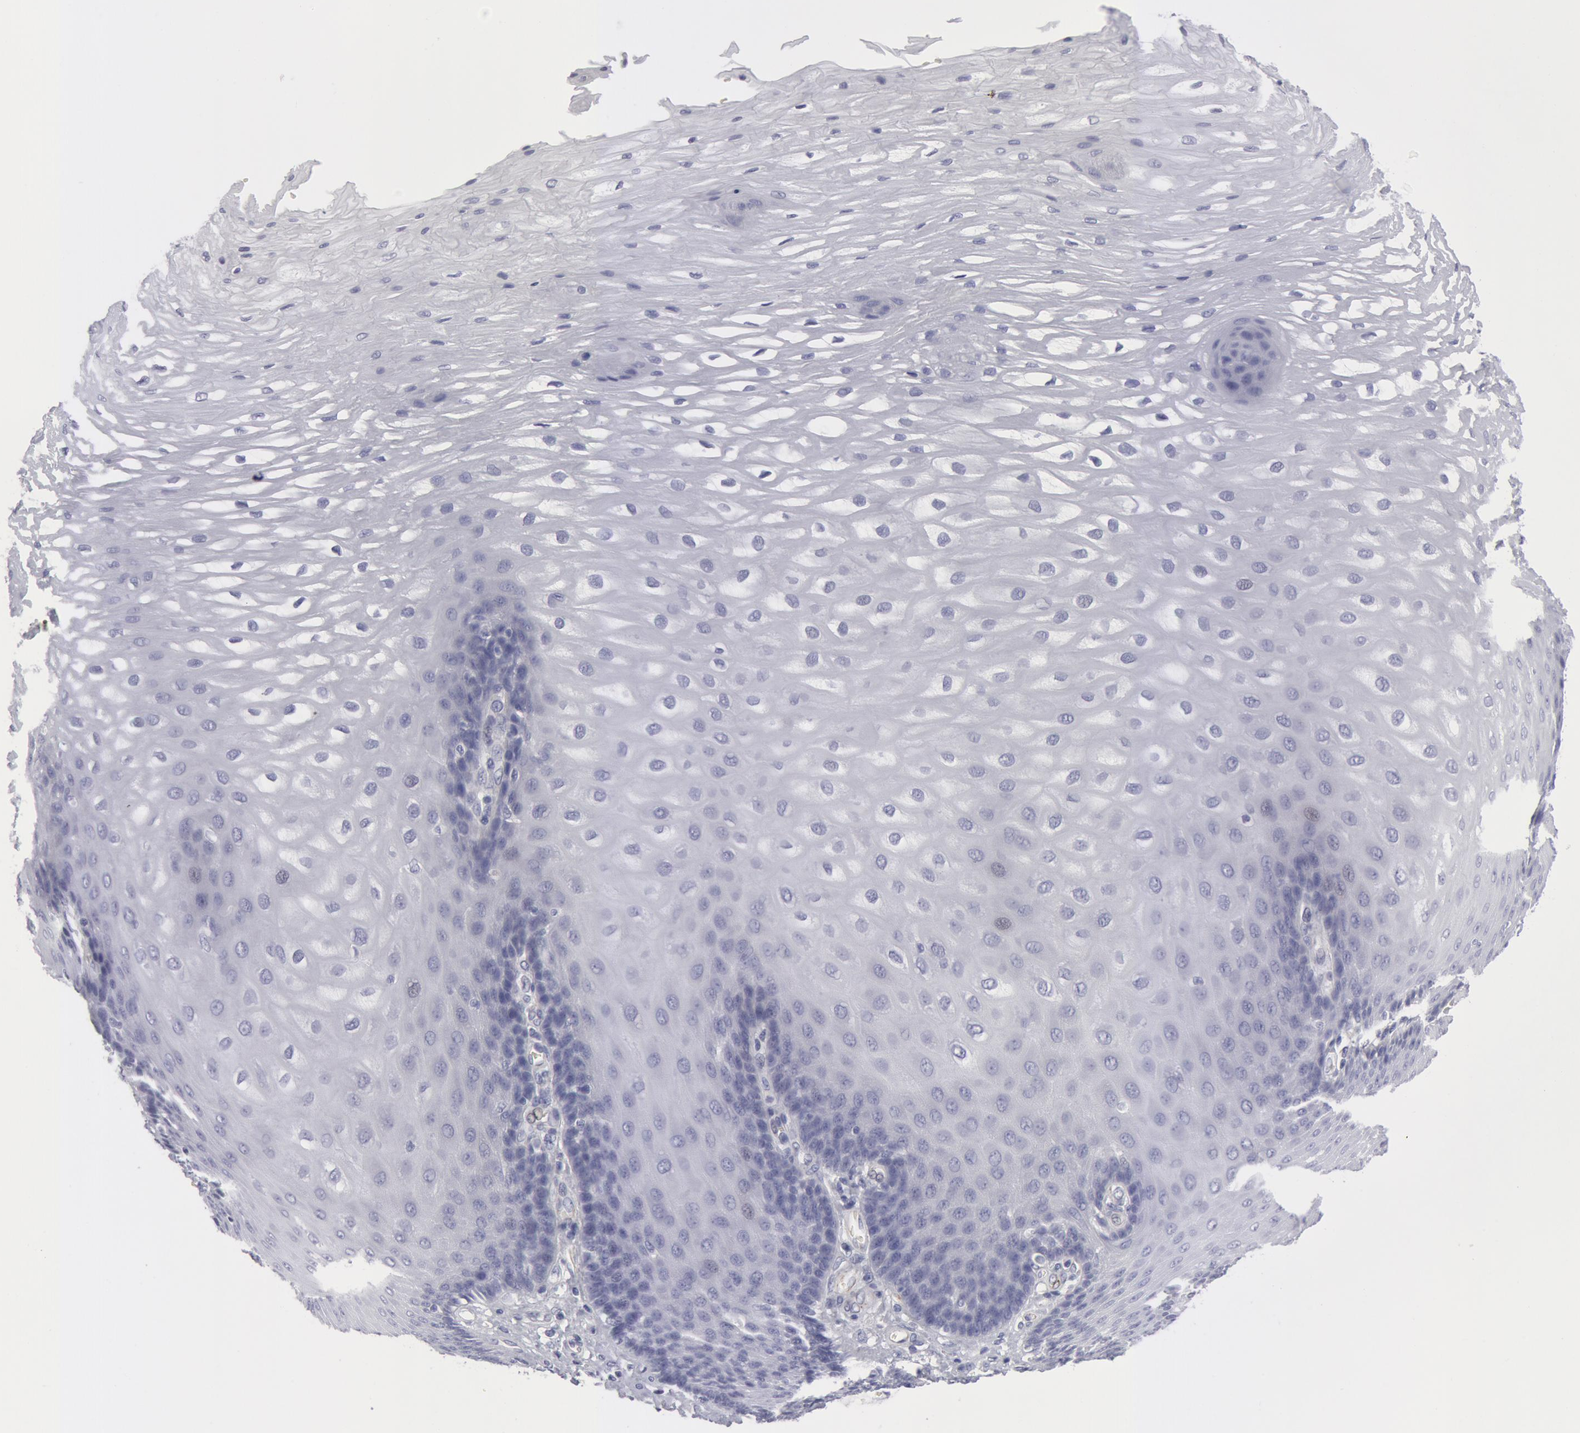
{"staining": {"intensity": "negative", "quantity": "none", "location": "none"}, "tissue": "esophagus", "cell_type": "Squamous epithelial cells", "image_type": "normal", "snomed": [{"axis": "morphology", "description": "Normal tissue, NOS"}, {"axis": "morphology", "description": "Adenocarcinoma, NOS"}, {"axis": "topography", "description": "Esophagus"}, {"axis": "topography", "description": "Stomach"}], "caption": "The micrograph demonstrates no significant expression in squamous epithelial cells of esophagus.", "gene": "SMC1B", "patient": {"sex": "male", "age": 62}}